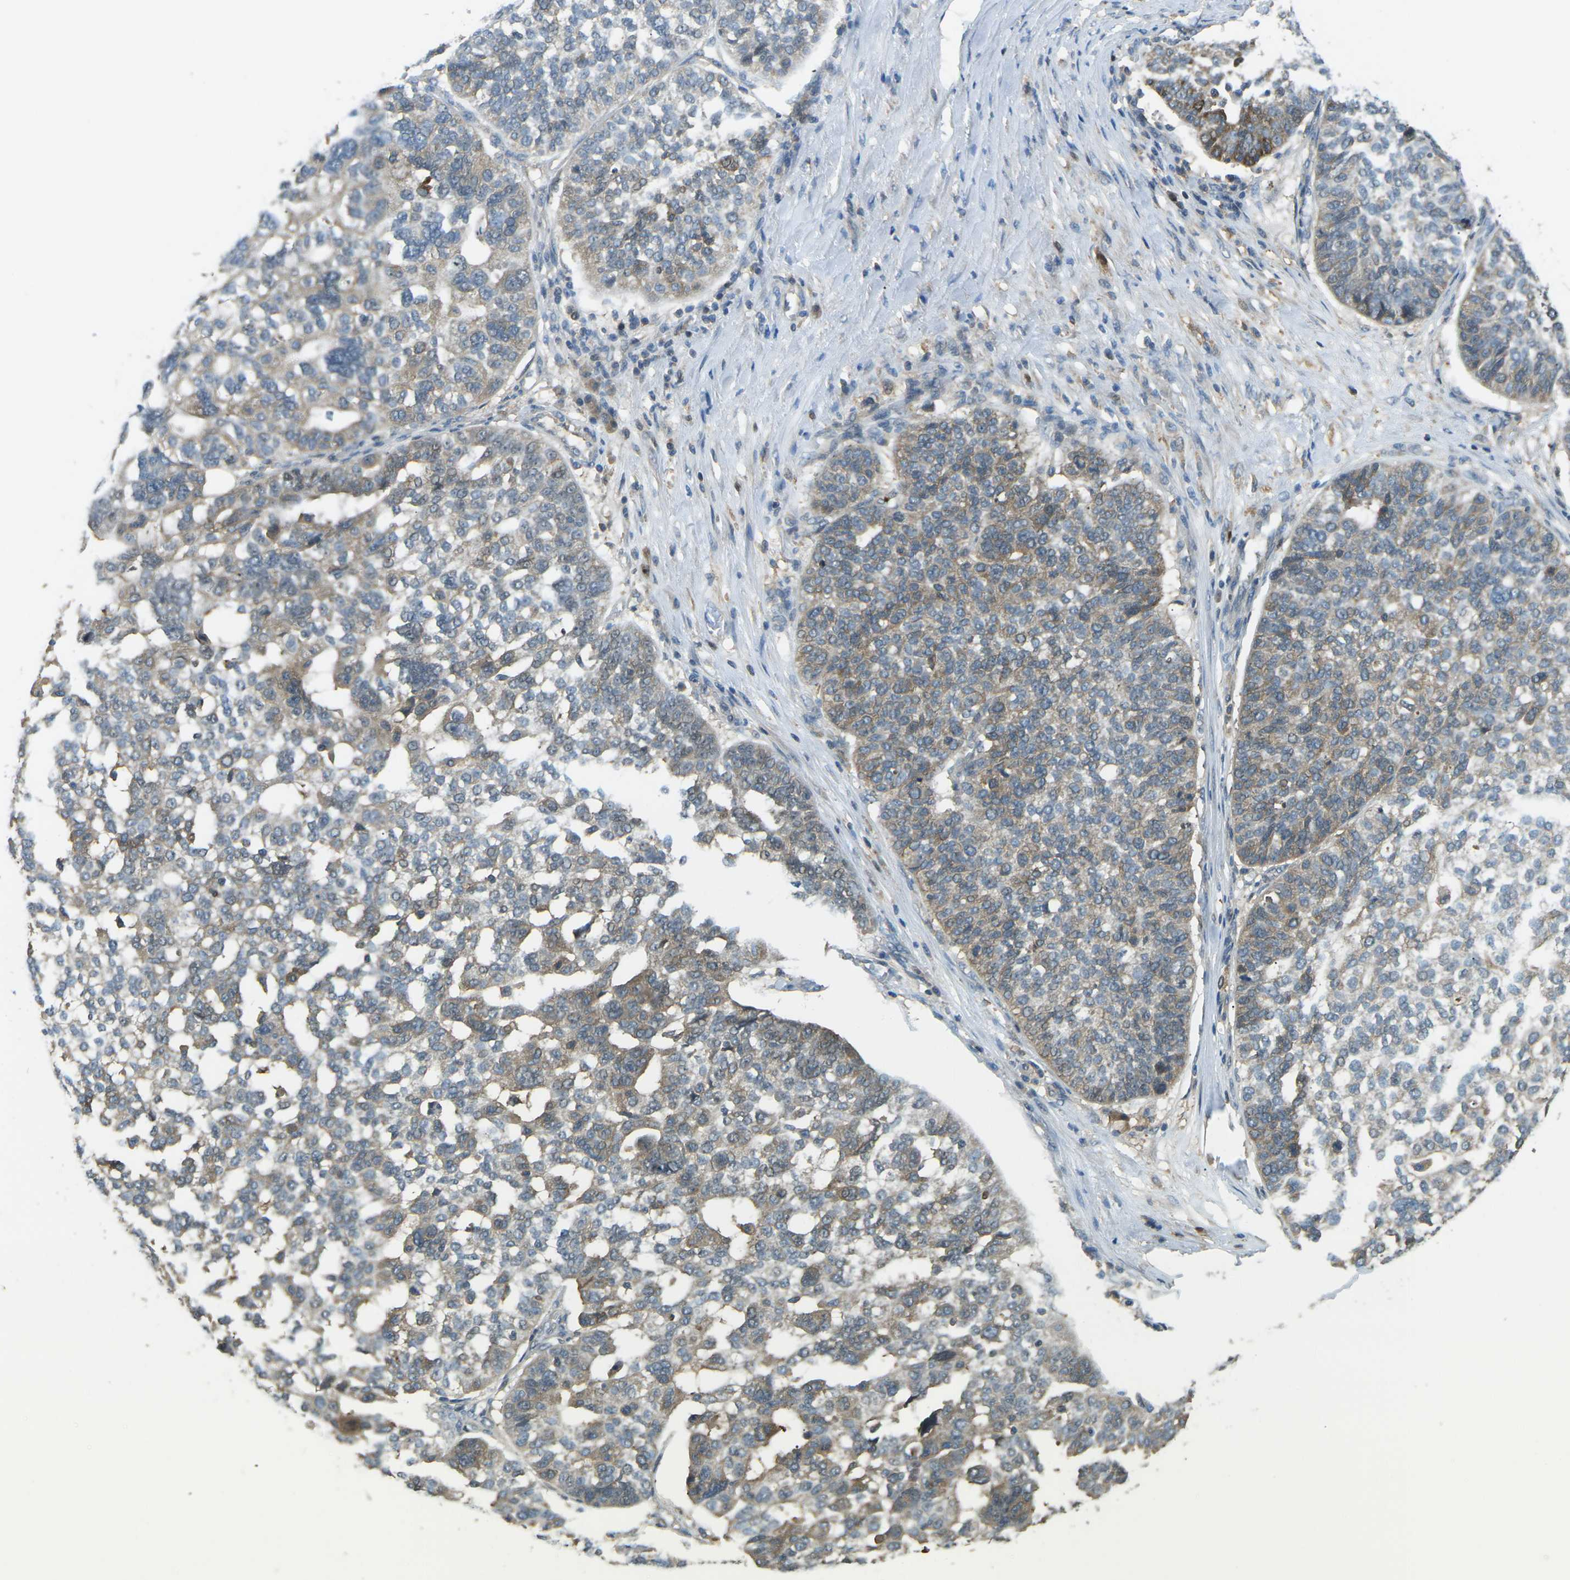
{"staining": {"intensity": "moderate", "quantity": "<25%", "location": "cytoplasmic/membranous"}, "tissue": "ovarian cancer", "cell_type": "Tumor cells", "image_type": "cancer", "snomed": [{"axis": "morphology", "description": "Cystadenocarcinoma, serous, NOS"}, {"axis": "topography", "description": "Ovary"}], "caption": "Immunohistochemistry (IHC) of human ovarian cancer (serous cystadenocarcinoma) shows low levels of moderate cytoplasmic/membranous staining in approximately <25% of tumor cells. The staining is performed using DAB (3,3'-diaminobenzidine) brown chromogen to label protein expression. The nuclei are counter-stained blue using hematoxylin.", "gene": "PIEZO2", "patient": {"sex": "female", "age": 59}}